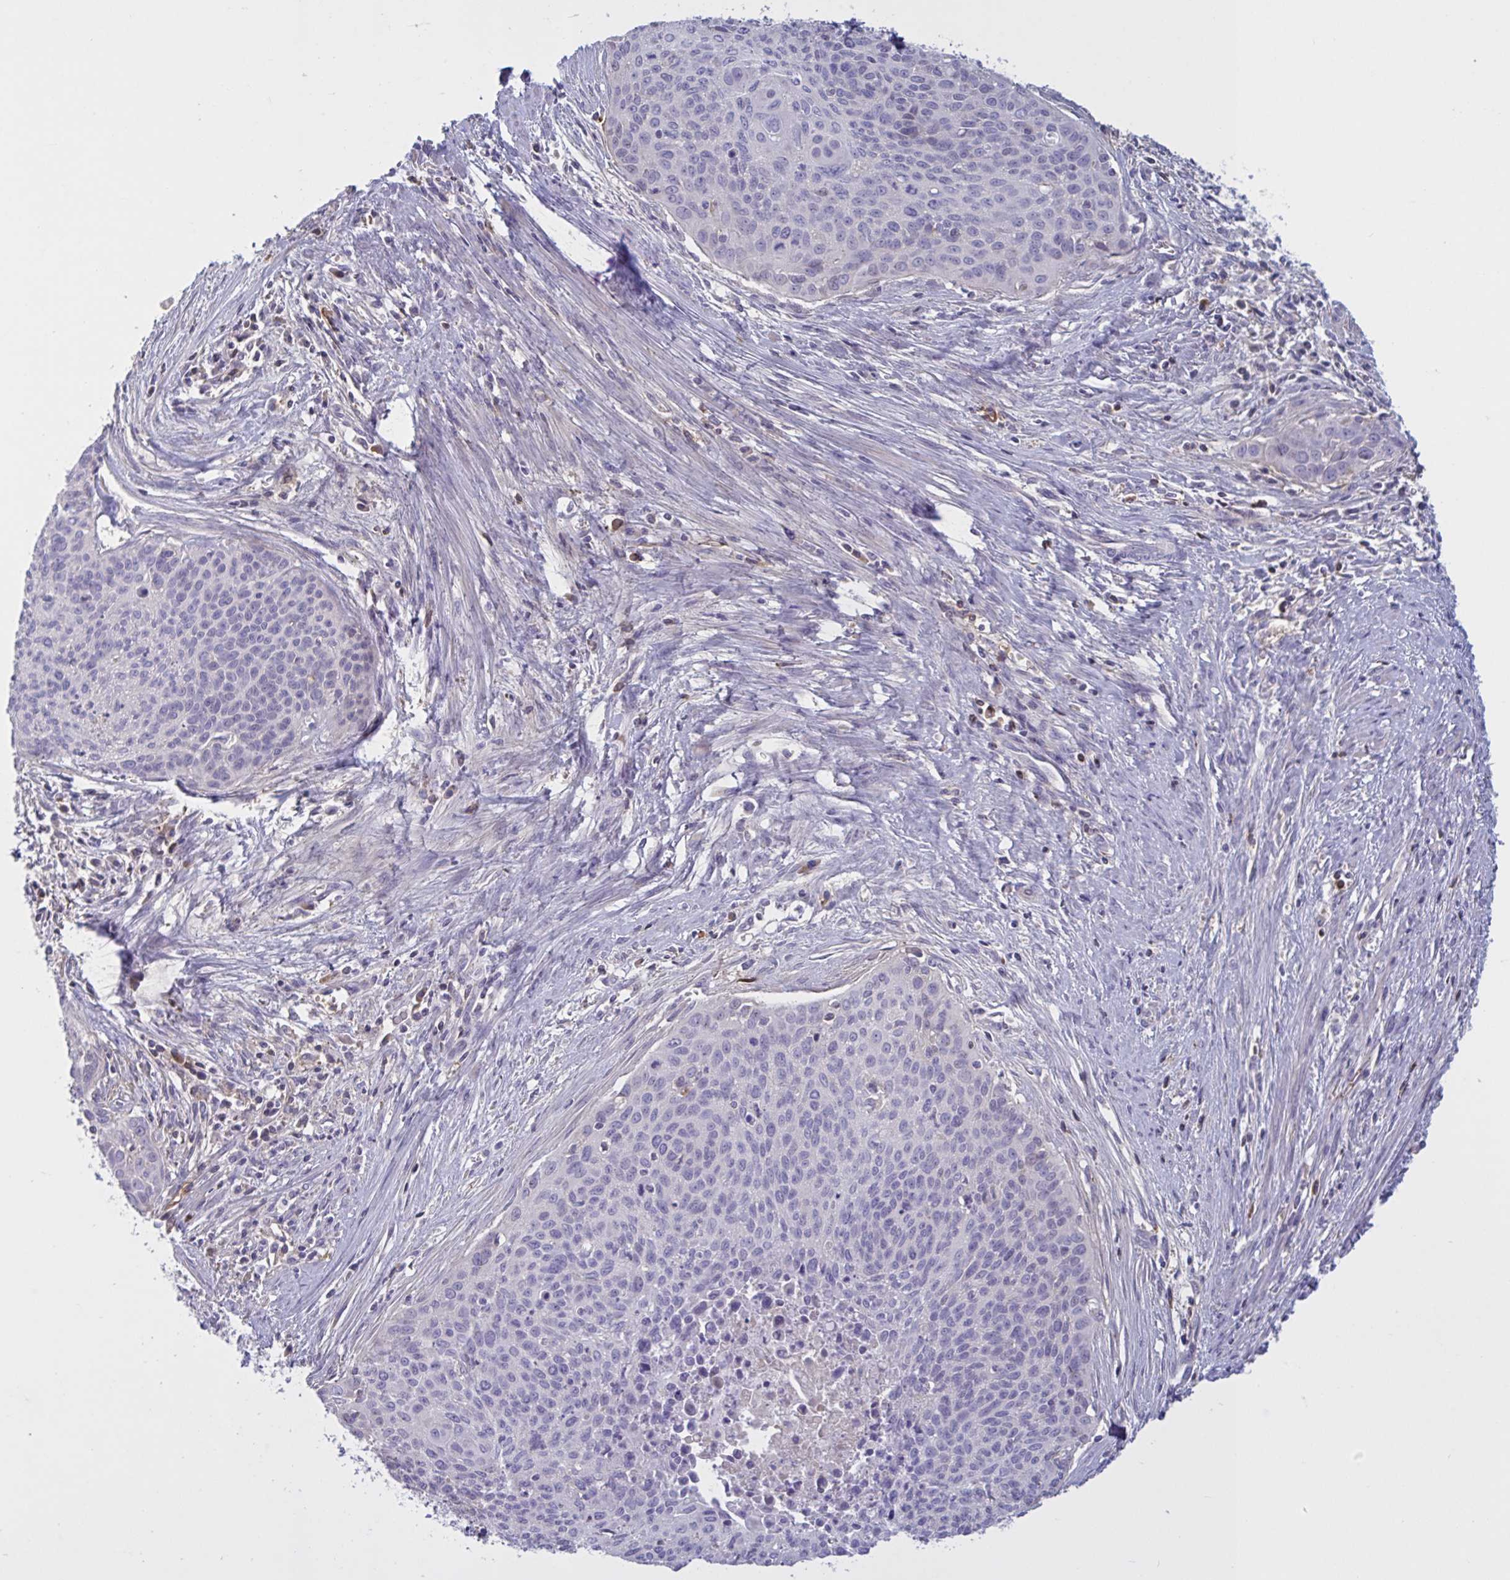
{"staining": {"intensity": "negative", "quantity": "none", "location": "none"}, "tissue": "cervical cancer", "cell_type": "Tumor cells", "image_type": "cancer", "snomed": [{"axis": "morphology", "description": "Squamous cell carcinoma, NOS"}, {"axis": "topography", "description": "Cervix"}], "caption": "The immunohistochemistry photomicrograph has no significant positivity in tumor cells of cervical squamous cell carcinoma tissue. Nuclei are stained in blue.", "gene": "IL1R1", "patient": {"sex": "female", "age": 55}}